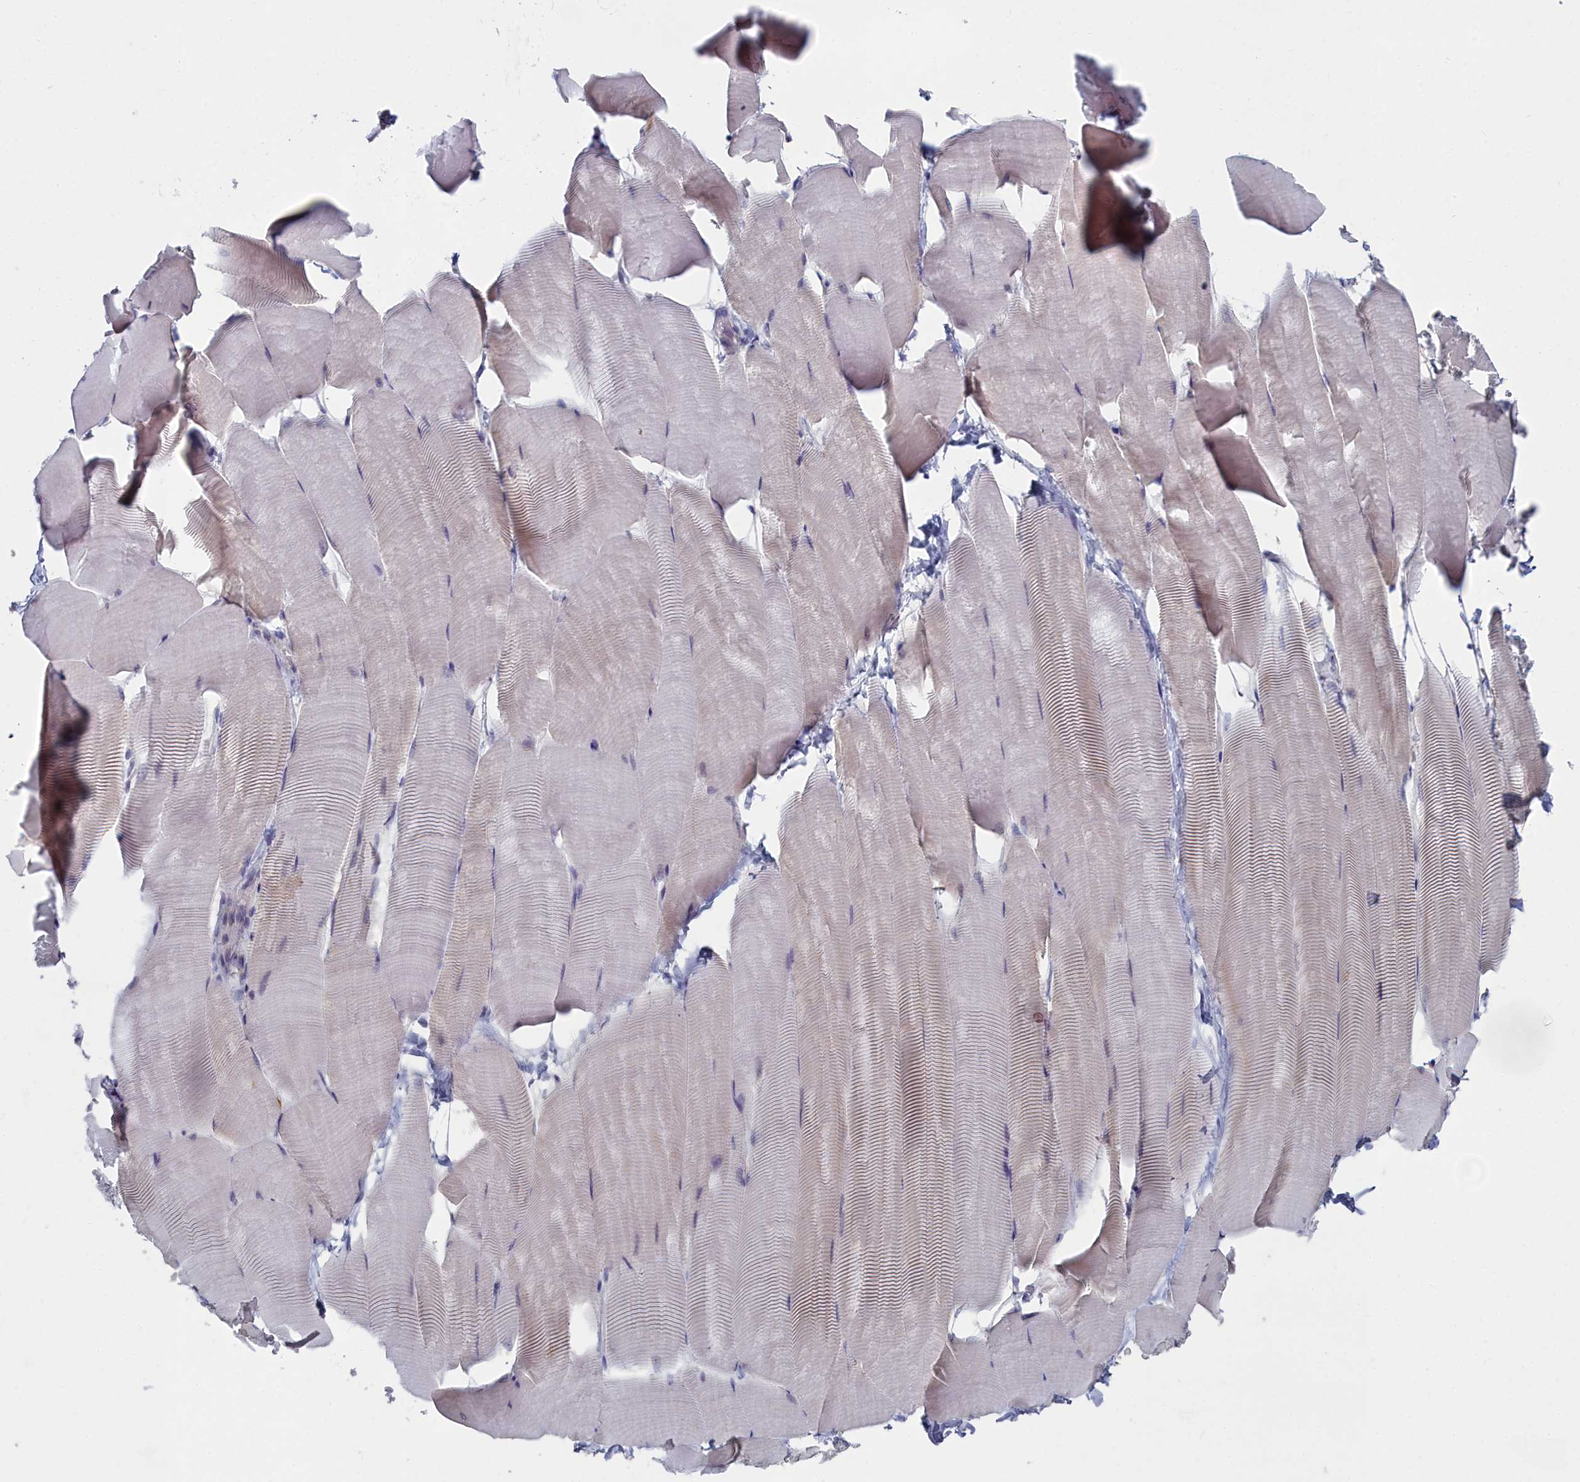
{"staining": {"intensity": "negative", "quantity": "none", "location": "none"}, "tissue": "skeletal muscle", "cell_type": "Myocytes", "image_type": "normal", "snomed": [{"axis": "morphology", "description": "Normal tissue, NOS"}, {"axis": "topography", "description": "Skeletal muscle"}], "caption": "Immunohistochemical staining of normal human skeletal muscle exhibits no significant expression in myocytes.", "gene": "CCDC149", "patient": {"sex": "male", "age": 25}}